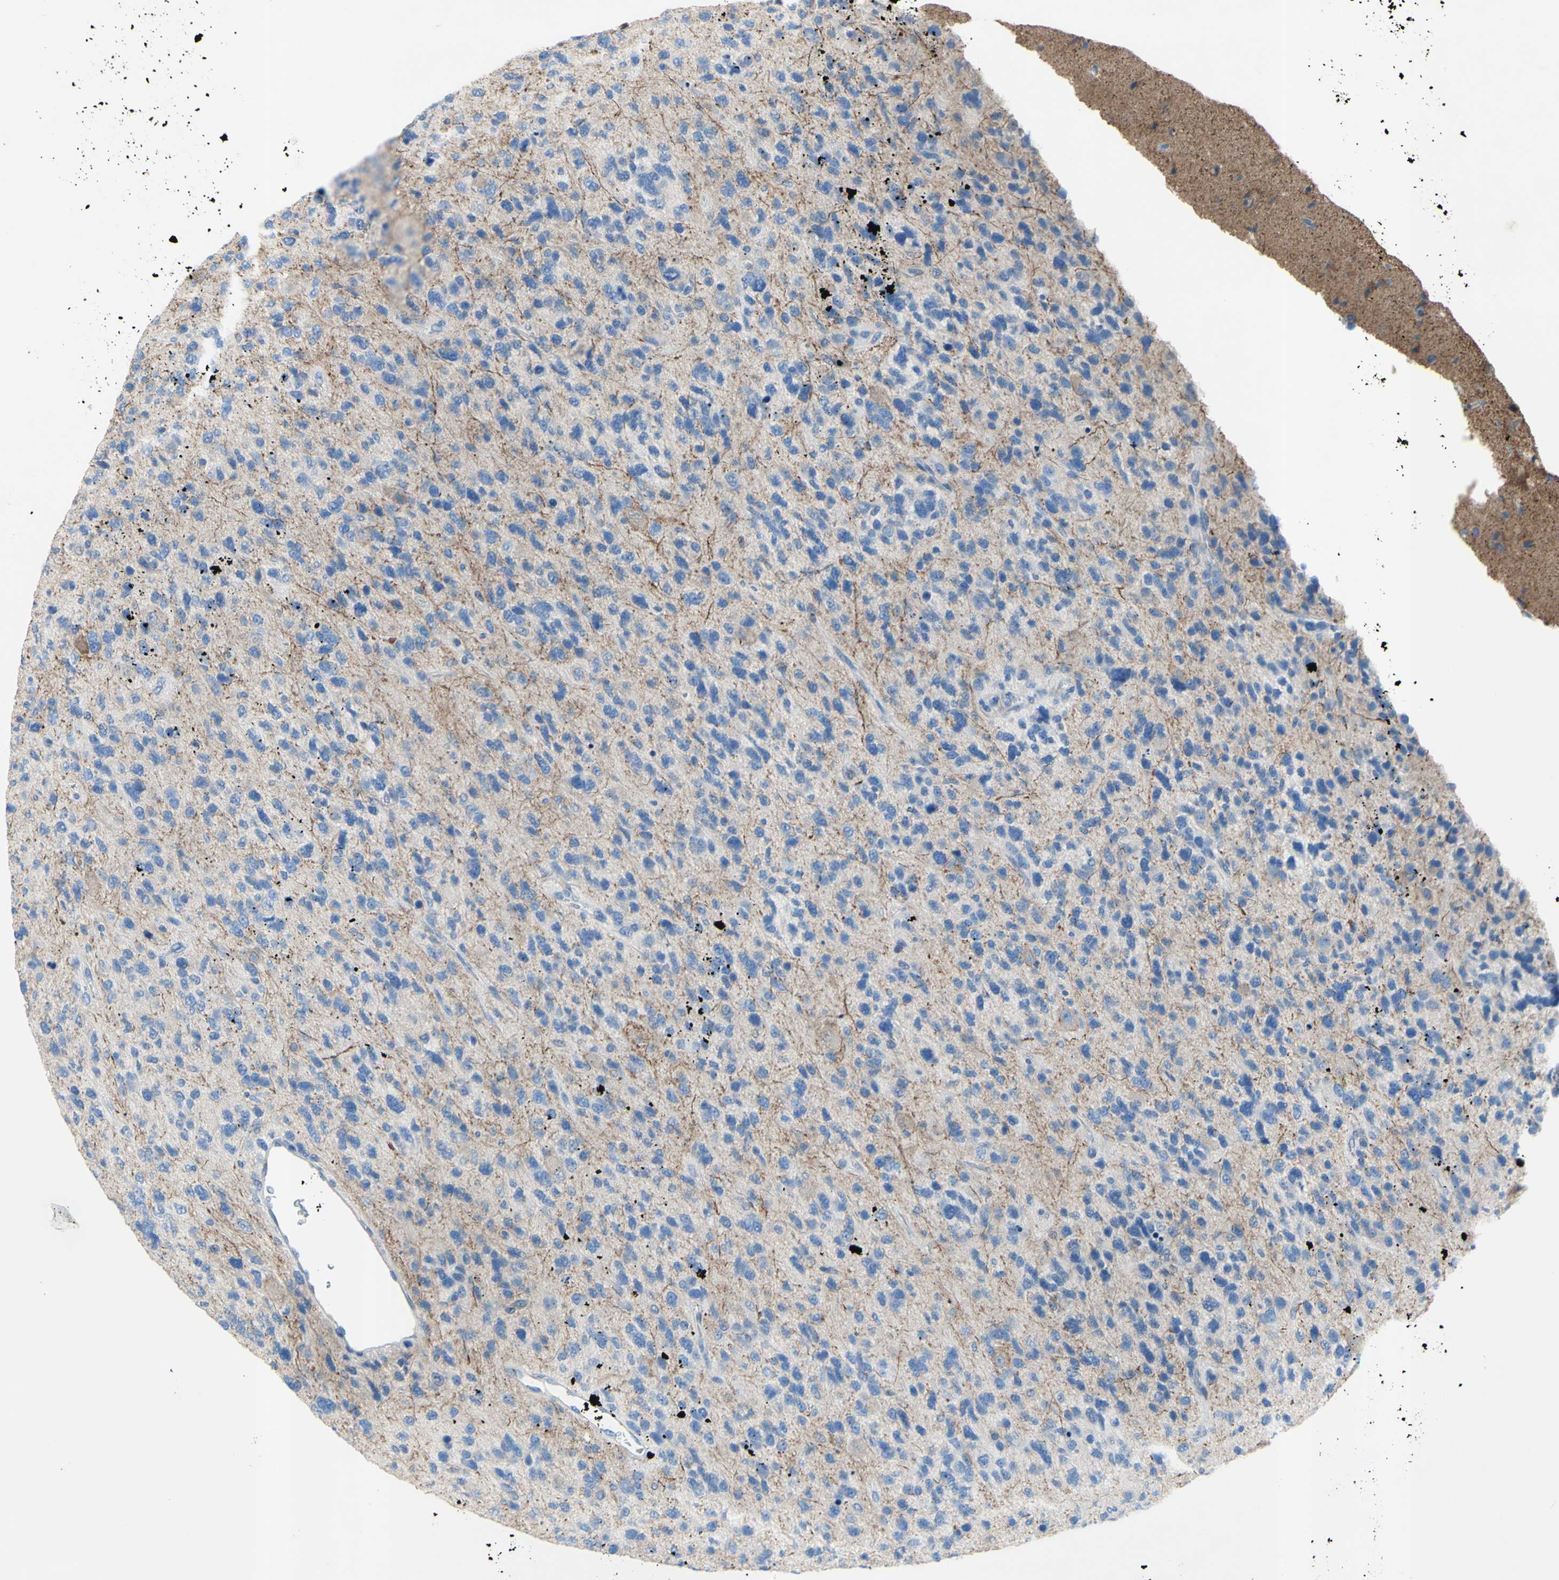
{"staining": {"intensity": "negative", "quantity": "none", "location": "none"}, "tissue": "glioma", "cell_type": "Tumor cells", "image_type": "cancer", "snomed": [{"axis": "morphology", "description": "Glioma, malignant, High grade"}, {"axis": "topography", "description": "Brain"}], "caption": "Photomicrograph shows no protein positivity in tumor cells of malignant glioma (high-grade) tissue.", "gene": "TMIGD2", "patient": {"sex": "female", "age": 58}}